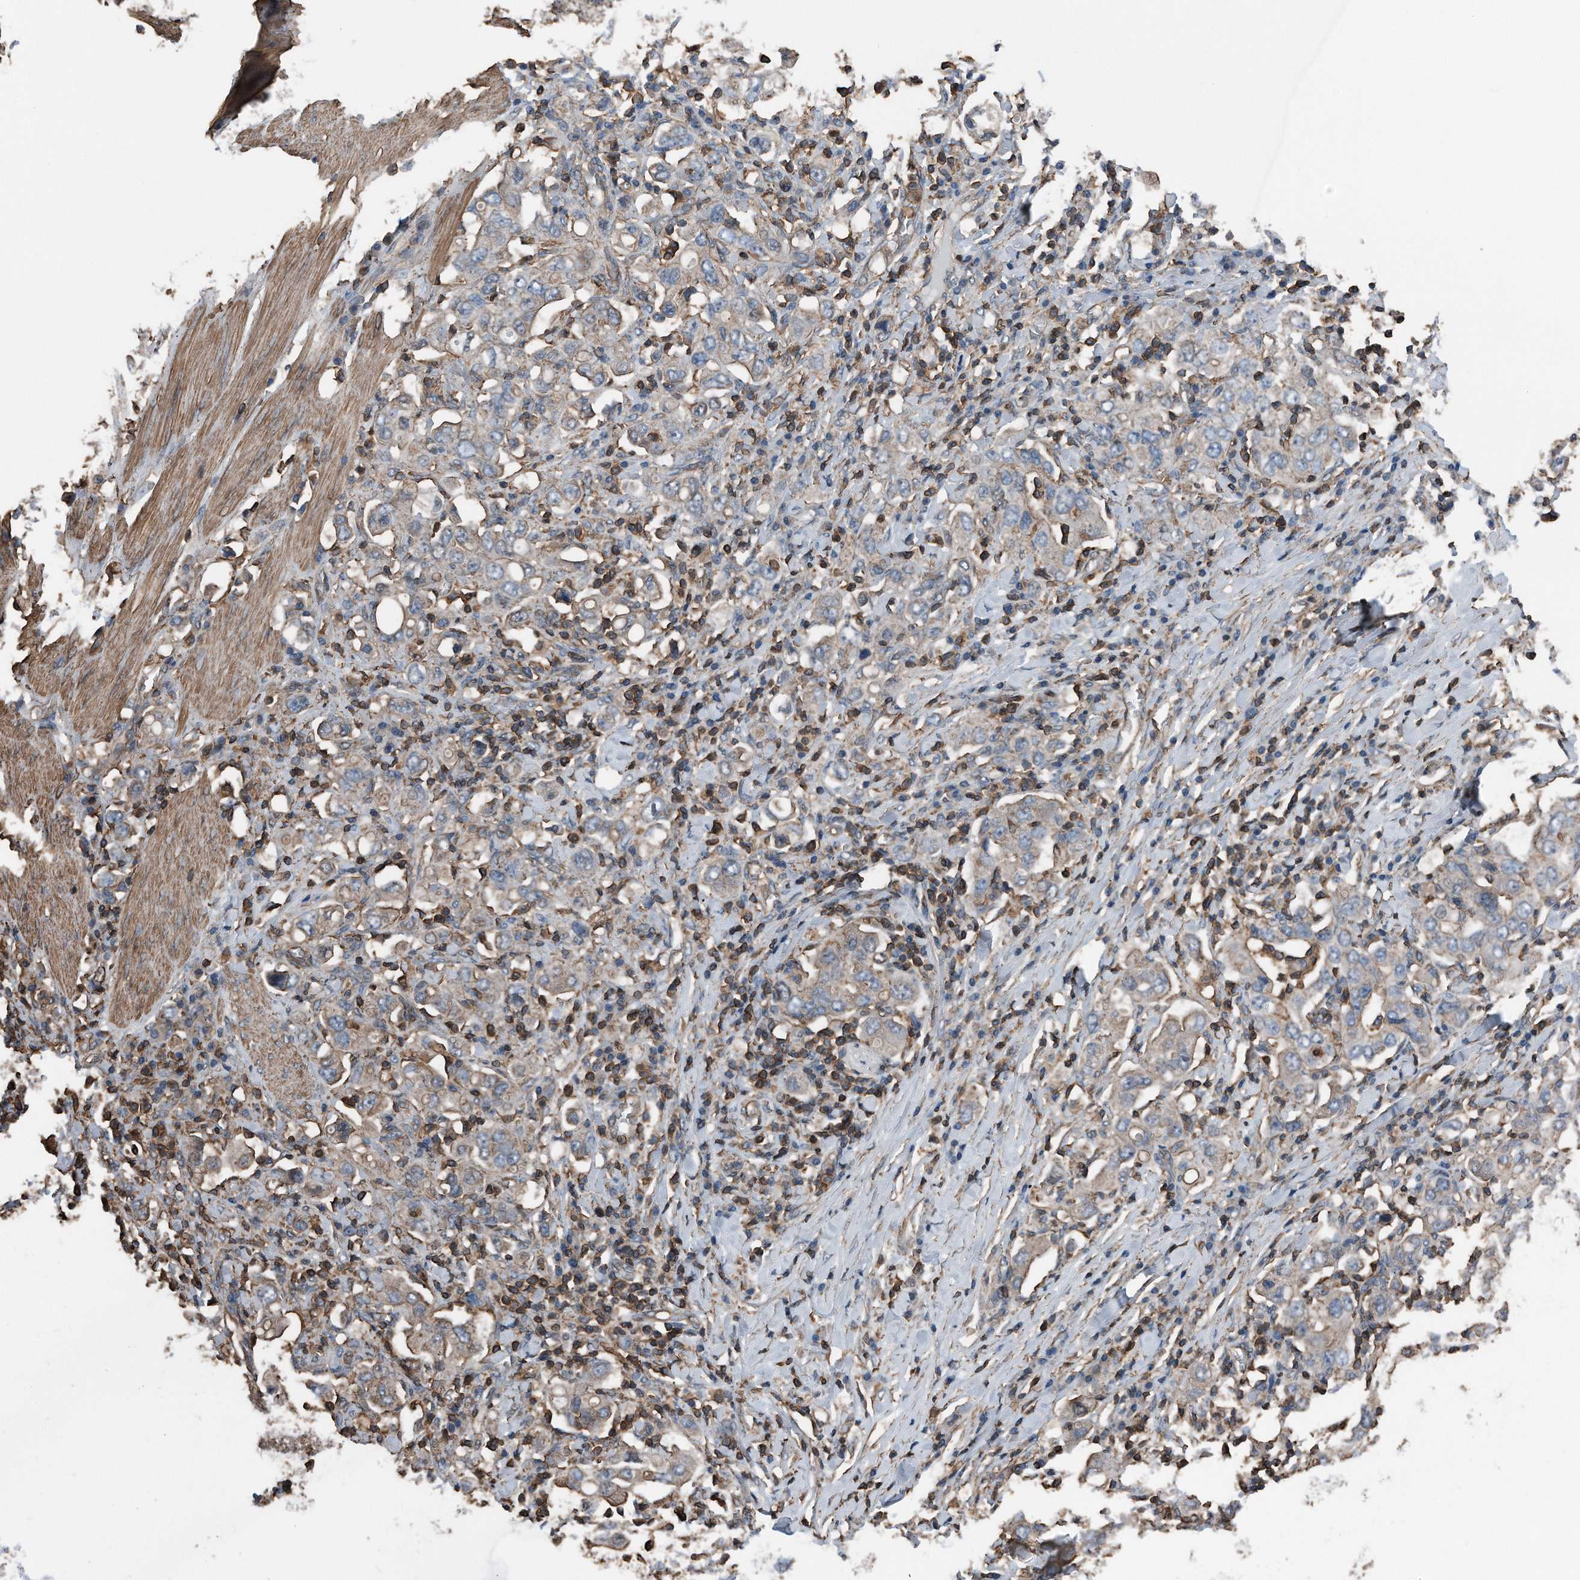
{"staining": {"intensity": "weak", "quantity": ">75%", "location": "cytoplasmic/membranous"}, "tissue": "stomach cancer", "cell_type": "Tumor cells", "image_type": "cancer", "snomed": [{"axis": "morphology", "description": "Adenocarcinoma, NOS"}, {"axis": "topography", "description": "Stomach, upper"}], "caption": "A histopathology image showing weak cytoplasmic/membranous expression in approximately >75% of tumor cells in stomach cancer, as visualized by brown immunohistochemical staining.", "gene": "RSPO3", "patient": {"sex": "male", "age": 62}}